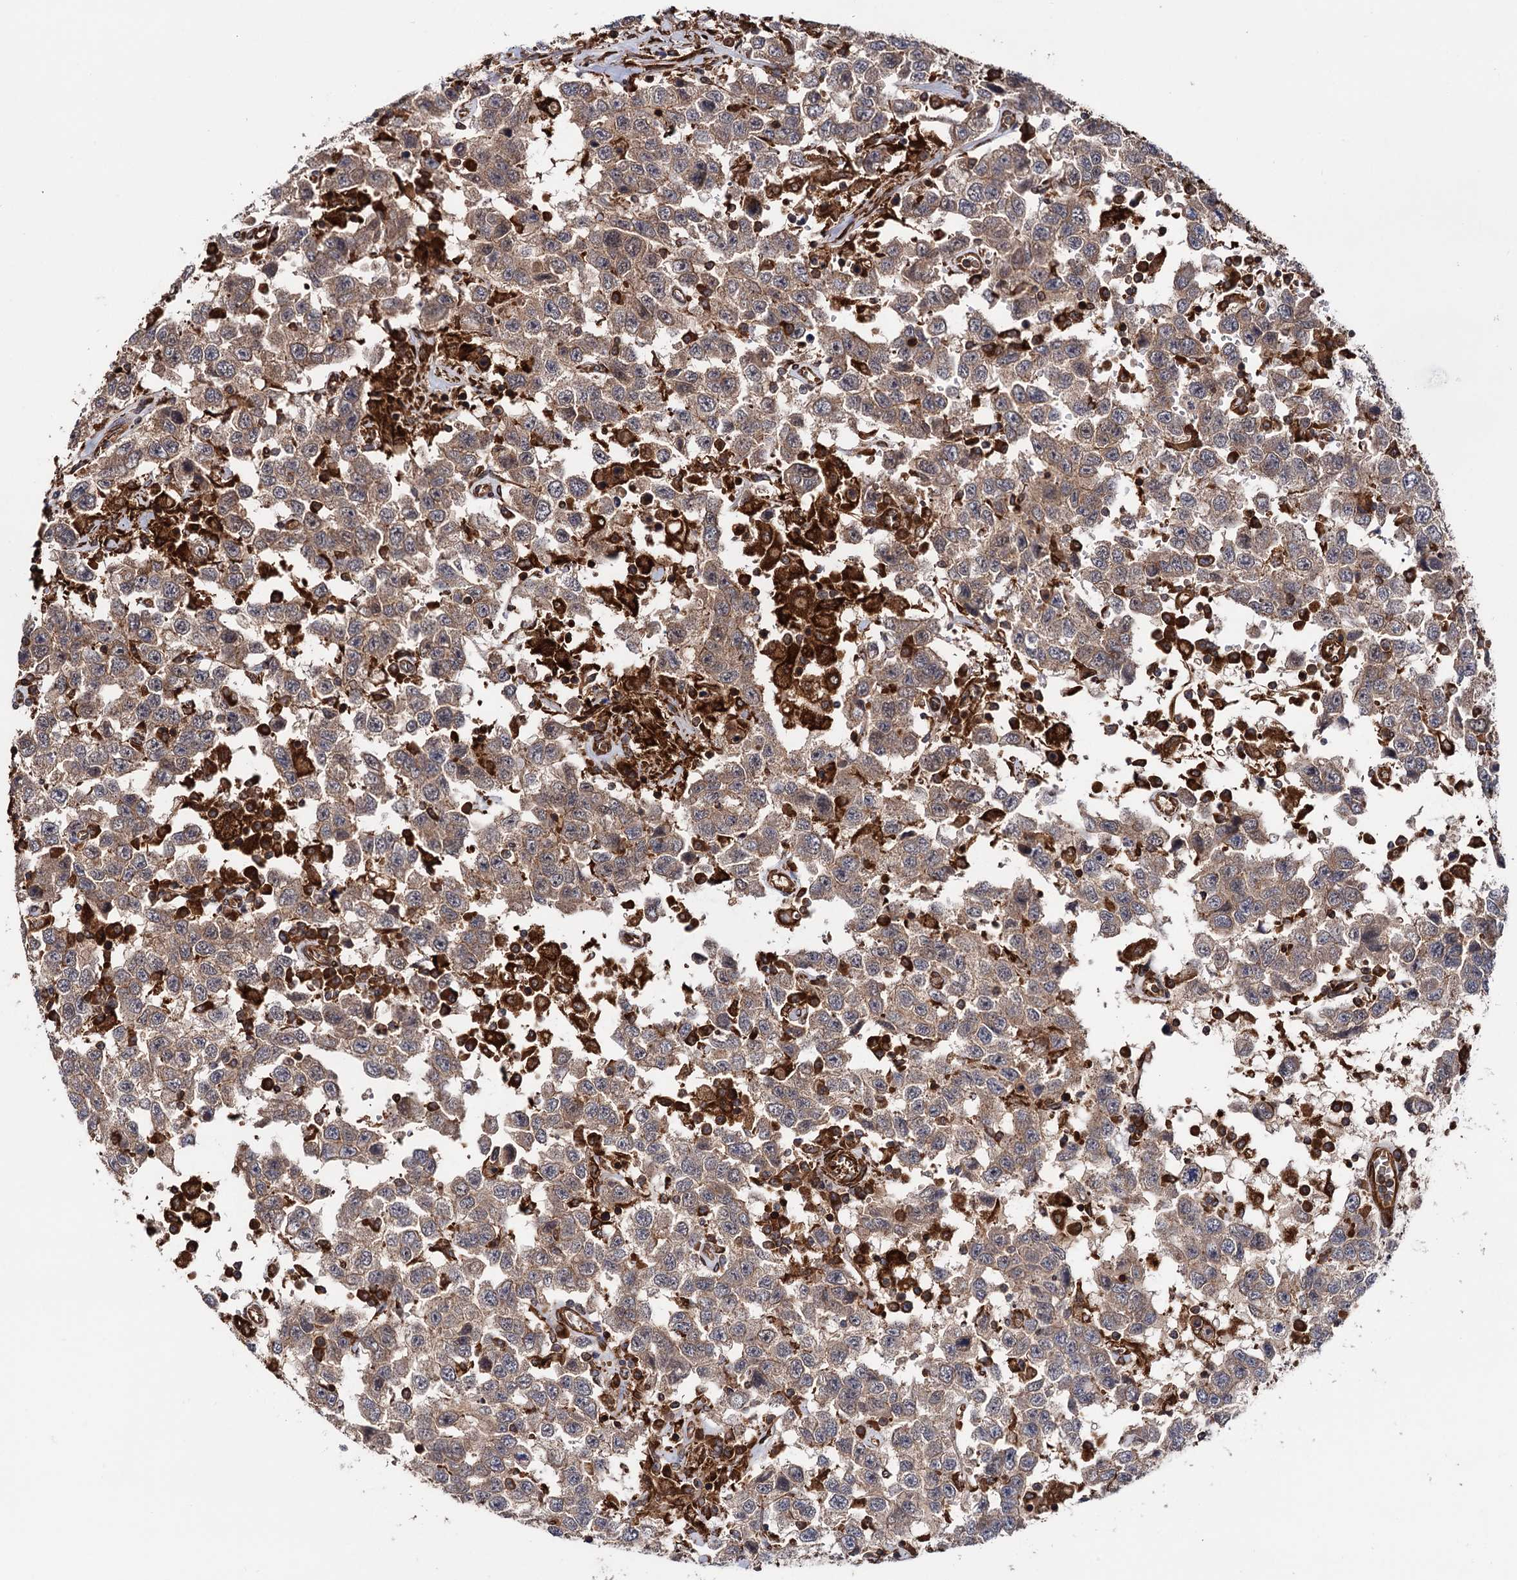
{"staining": {"intensity": "weak", "quantity": ">75%", "location": "cytoplasmic/membranous,nuclear"}, "tissue": "testis cancer", "cell_type": "Tumor cells", "image_type": "cancer", "snomed": [{"axis": "morphology", "description": "Seminoma, NOS"}, {"axis": "topography", "description": "Testis"}], "caption": "There is low levels of weak cytoplasmic/membranous and nuclear positivity in tumor cells of testis cancer, as demonstrated by immunohistochemical staining (brown color).", "gene": "ATP8B4", "patient": {"sex": "male", "age": 41}}